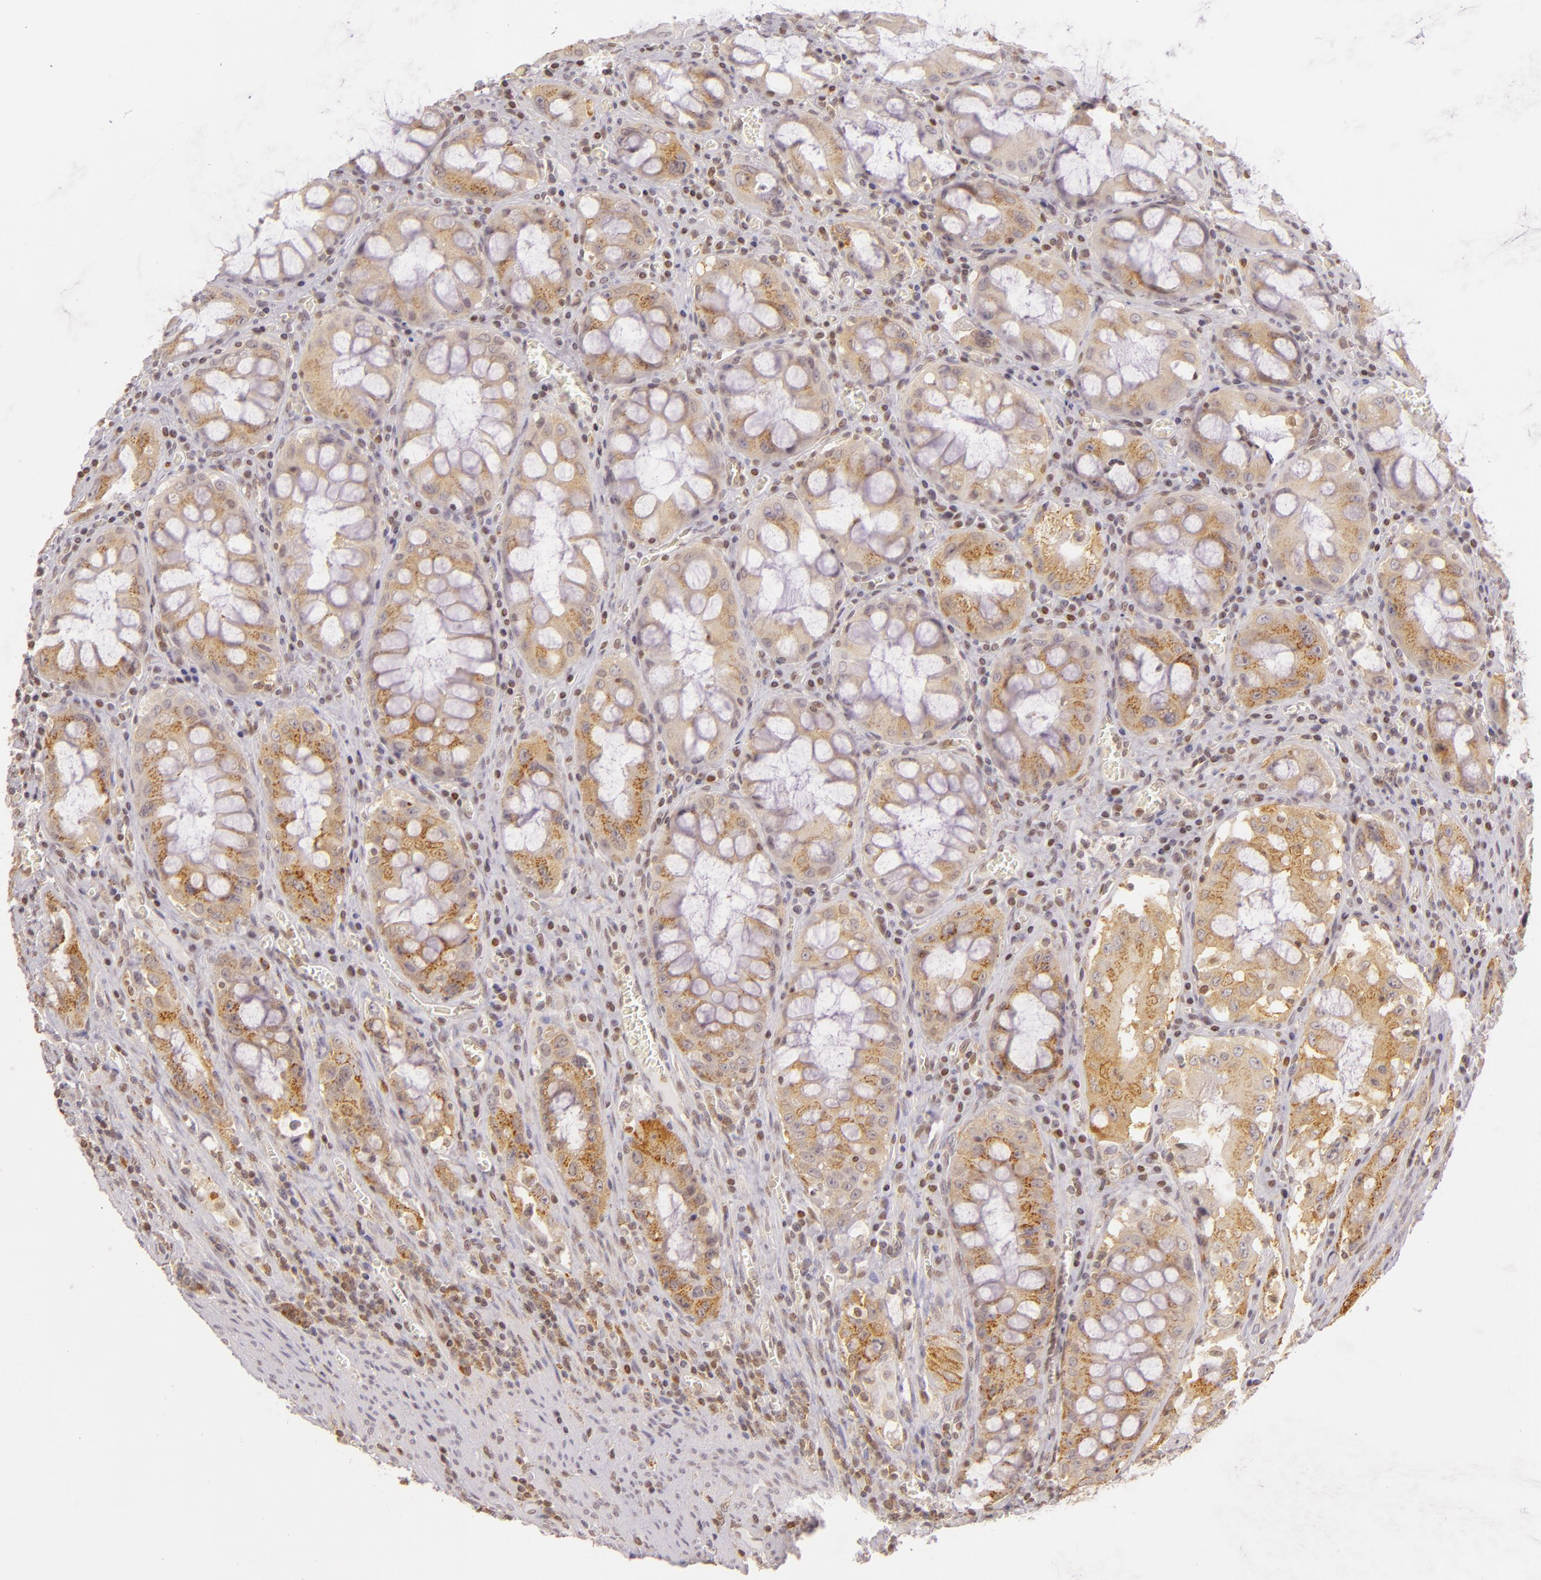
{"staining": {"intensity": "moderate", "quantity": "25%-75%", "location": "cytoplasmic/membranous,nuclear"}, "tissue": "colorectal cancer", "cell_type": "Tumor cells", "image_type": "cancer", "snomed": [{"axis": "morphology", "description": "Adenocarcinoma, NOS"}, {"axis": "topography", "description": "Rectum"}], "caption": "Immunohistochemical staining of human adenocarcinoma (colorectal) displays moderate cytoplasmic/membranous and nuclear protein positivity in approximately 25%-75% of tumor cells. (DAB IHC with brightfield microscopy, high magnification).", "gene": "IMPDH1", "patient": {"sex": "male", "age": 70}}